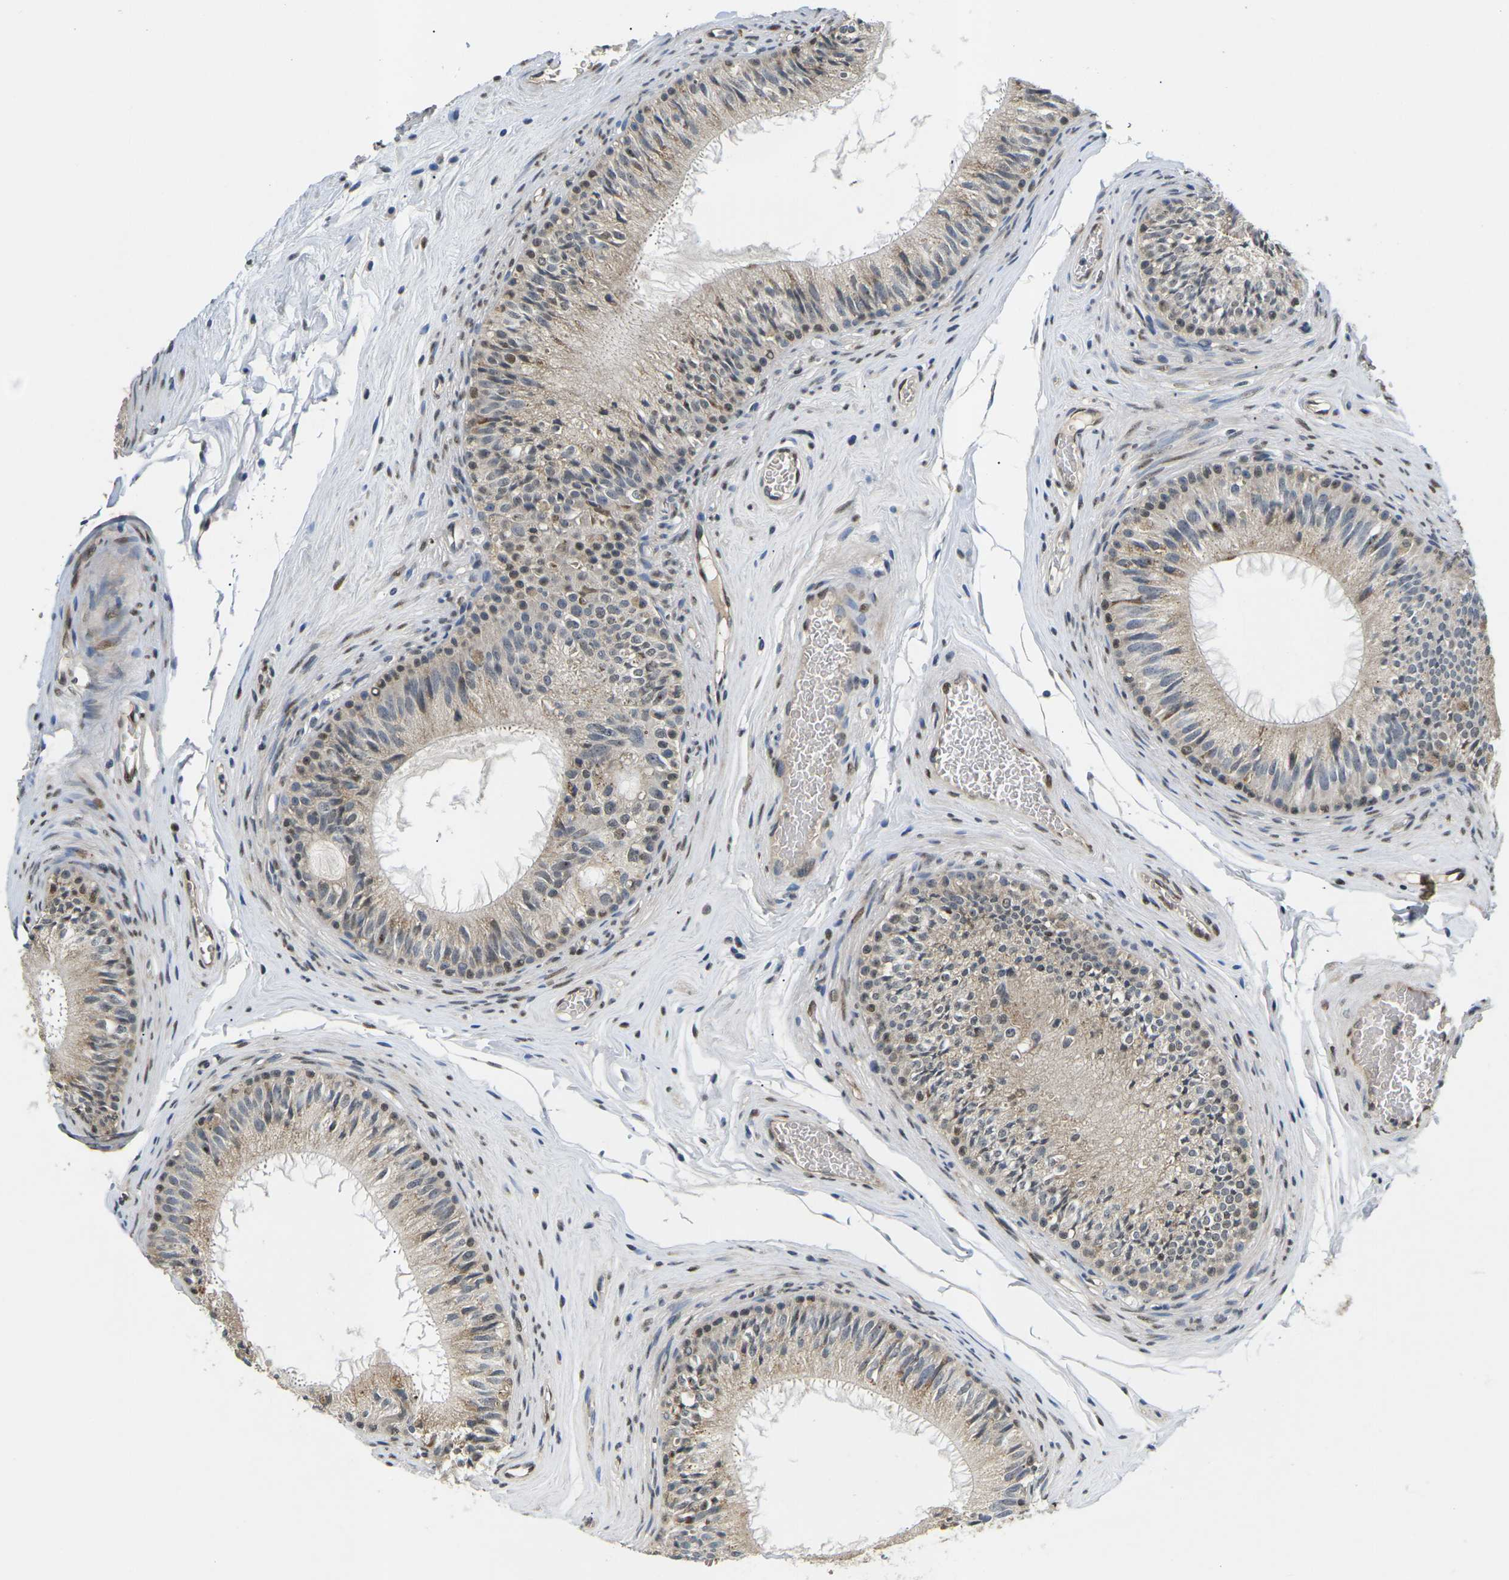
{"staining": {"intensity": "moderate", "quantity": "25%-75%", "location": "nuclear"}, "tissue": "epididymis", "cell_type": "Glandular cells", "image_type": "normal", "snomed": [{"axis": "morphology", "description": "Normal tissue, NOS"}, {"axis": "topography", "description": "Testis"}, {"axis": "topography", "description": "Epididymis"}], "caption": "This image shows immunohistochemistry (IHC) staining of benign human epididymis, with medium moderate nuclear positivity in approximately 25%-75% of glandular cells.", "gene": "ERBB4", "patient": {"sex": "male", "age": 36}}